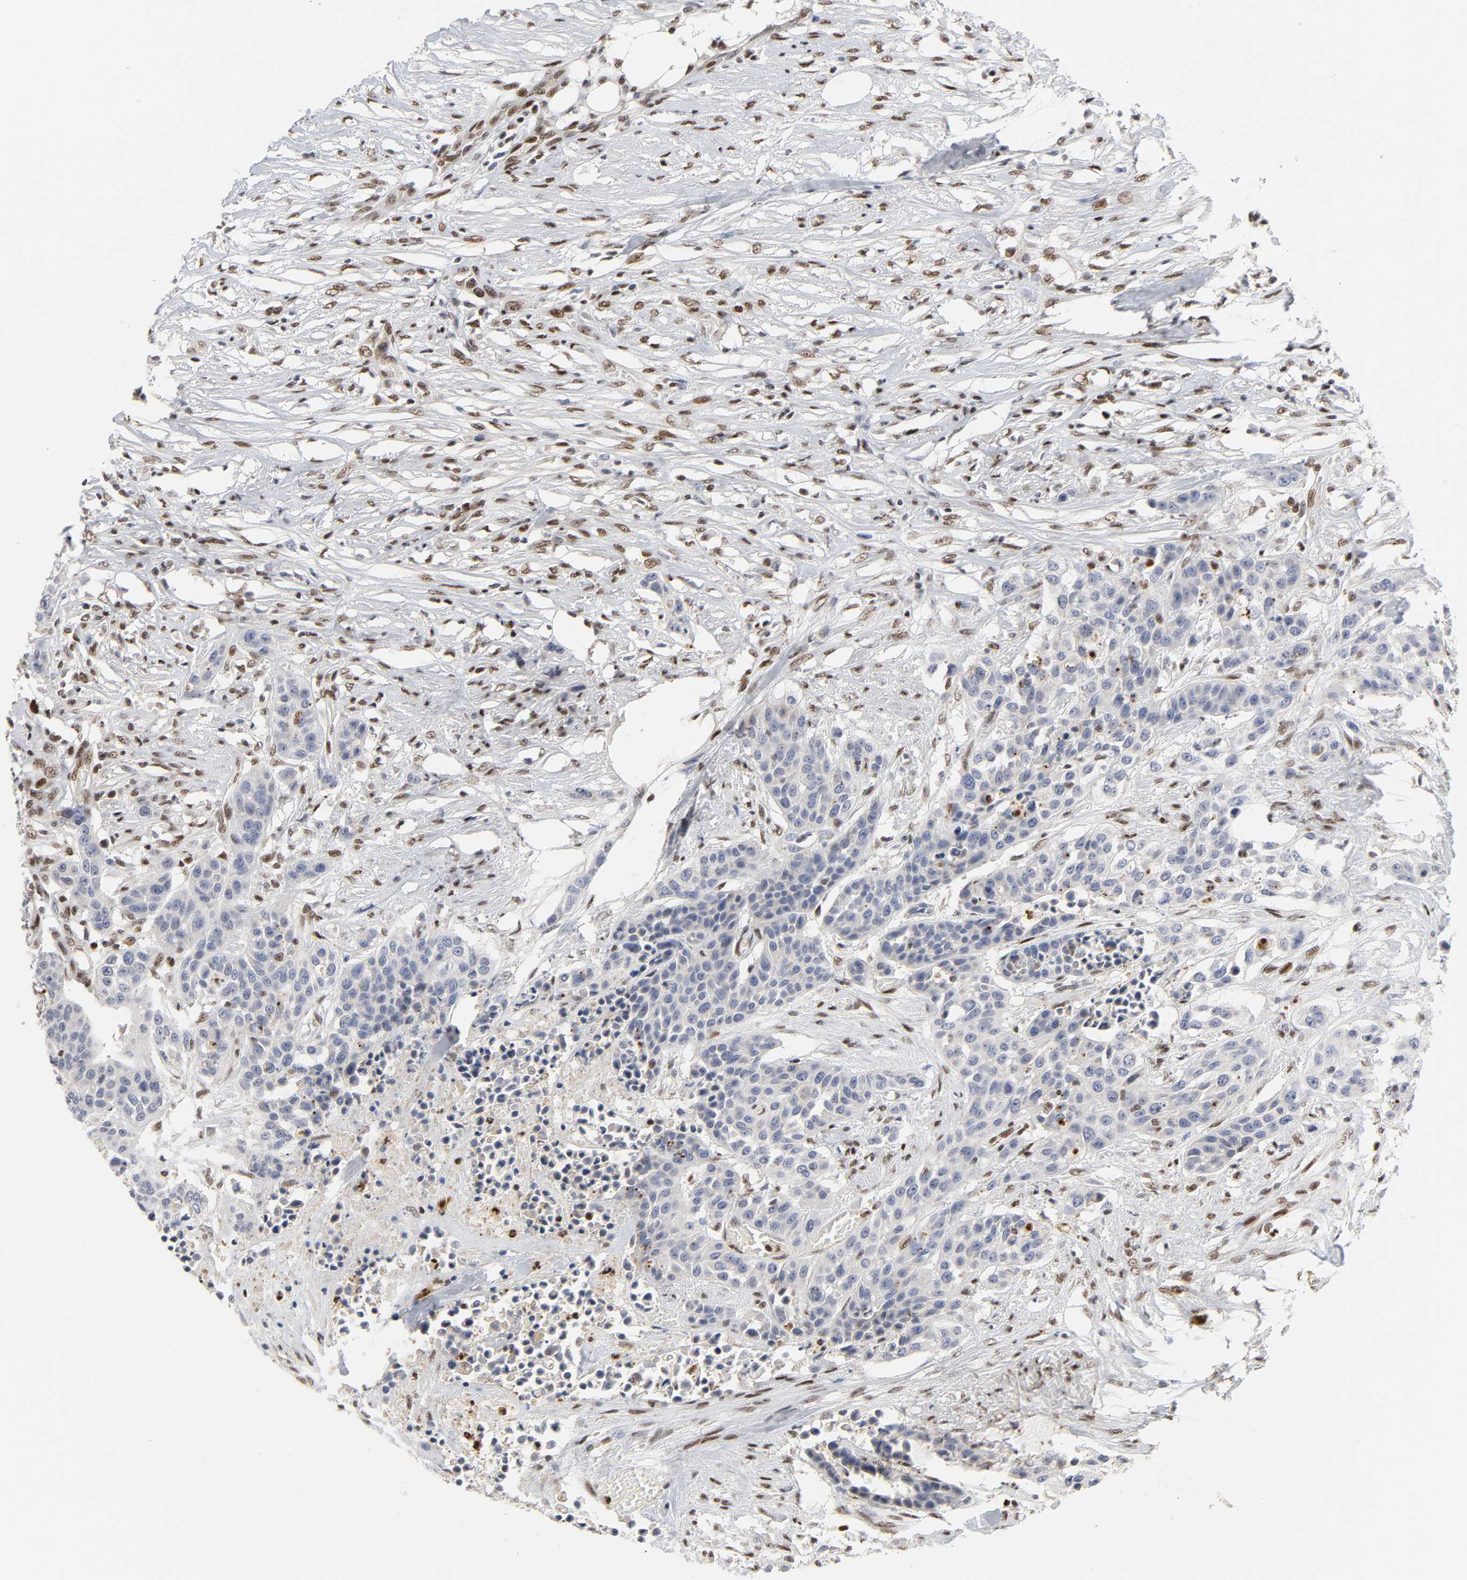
{"staining": {"intensity": "negative", "quantity": "none", "location": "none"}, "tissue": "urothelial cancer", "cell_type": "Tumor cells", "image_type": "cancer", "snomed": [{"axis": "morphology", "description": "Urothelial carcinoma, High grade"}, {"axis": "topography", "description": "Urinary bladder"}], "caption": "The histopathology image shows no significant expression in tumor cells of high-grade urothelial carcinoma. (DAB (3,3'-diaminobenzidine) immunohistochemistry (IHC) with hematoxylin counter stain).", "gene": "CREBBP", "patient": {"sex": "male", "age": 74}}